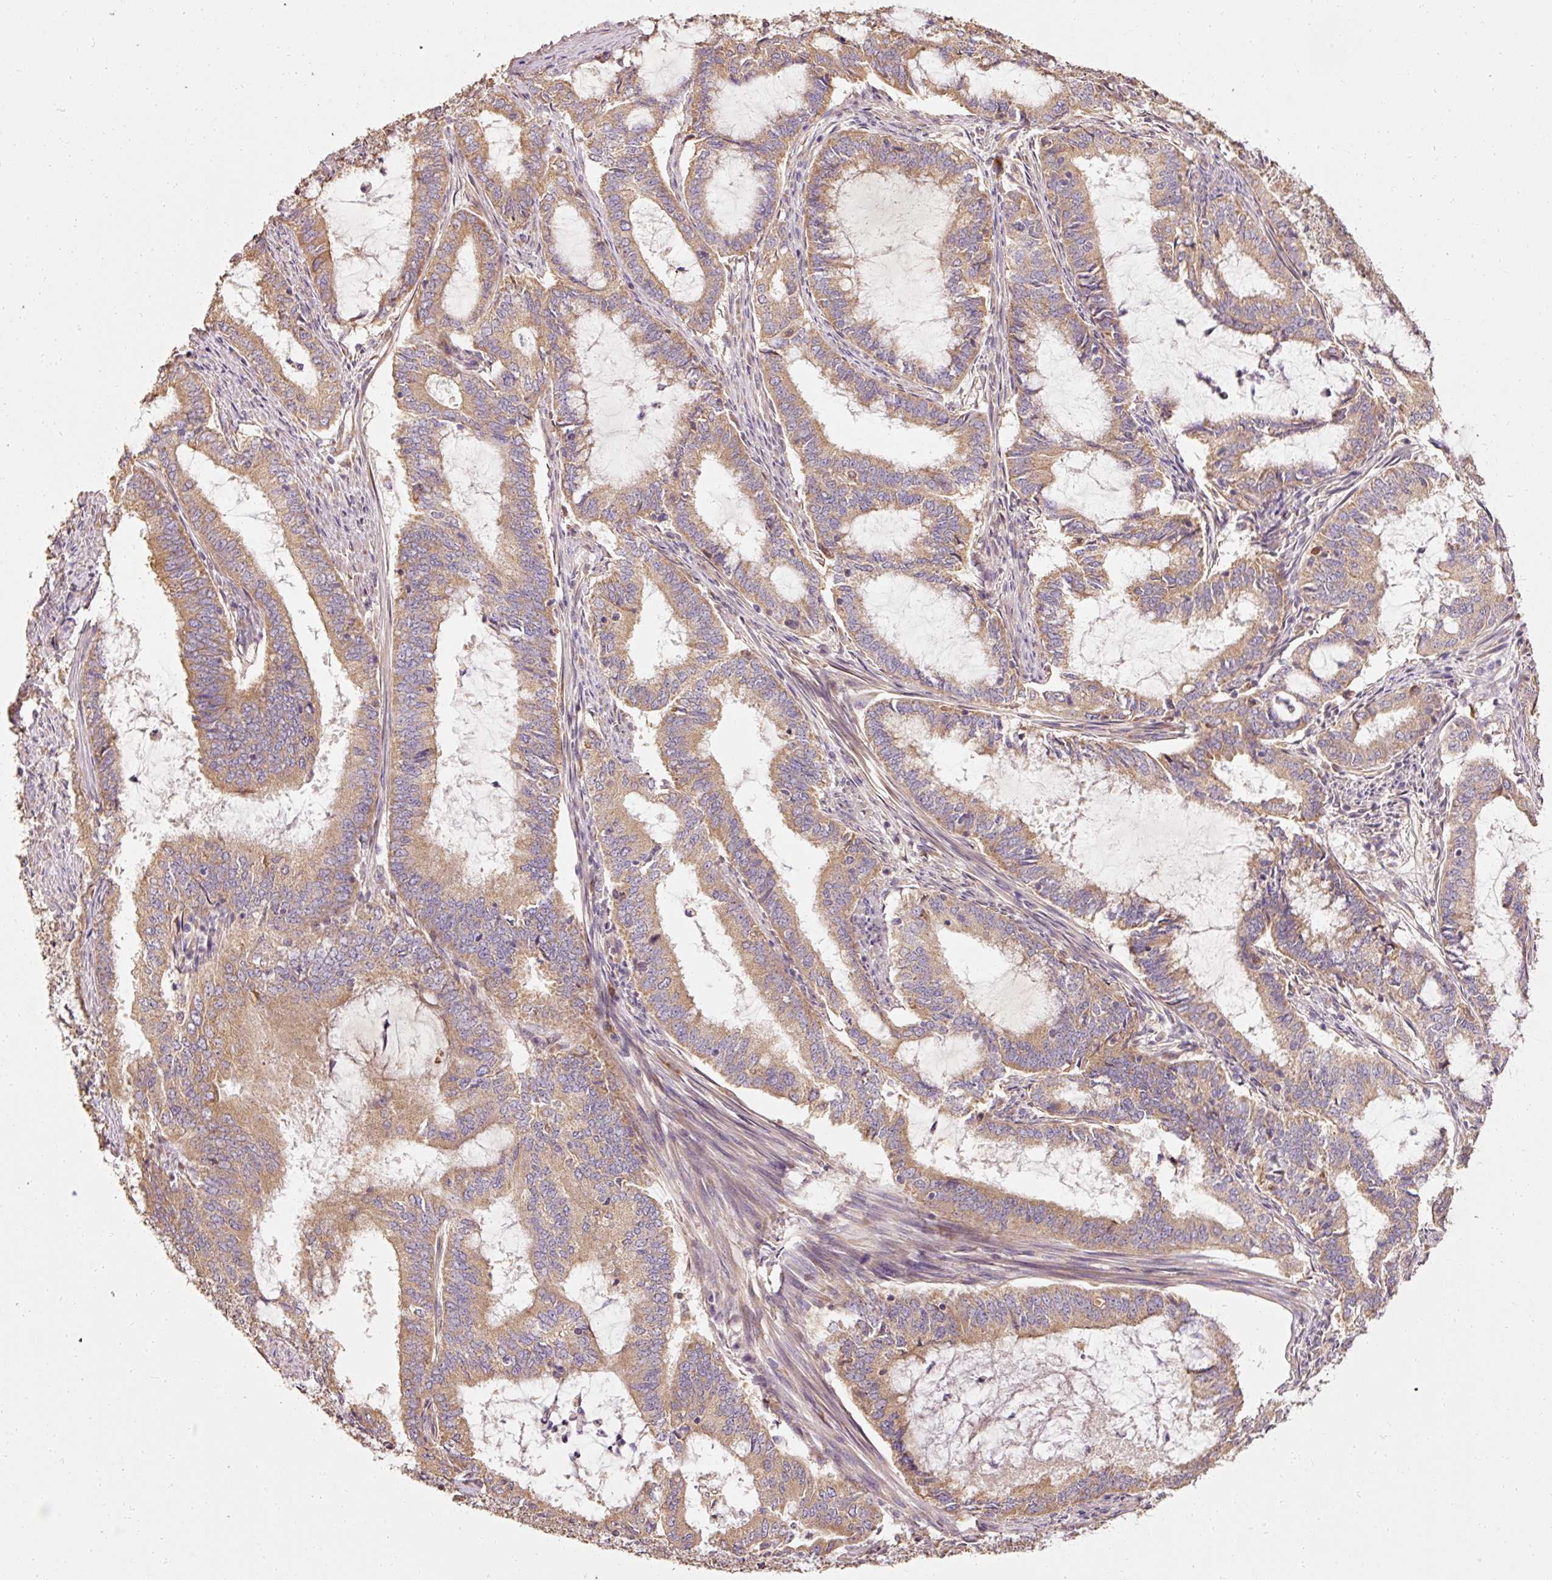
{"staining": {"intensity": "moderate", "quantity": ">75%", "location": "cytoplasmic/membranous"}, "tissue": "endometrial cancer", "cell_type": "Tumor cells", "image_type": "cancer", "snomed": [{"axis": "morphology", "description": "Adenocarcinoma, NOS"}, {"axis": "topography", "description": "Endometrium"}], "caption": "Protein staining exhibits moderate cytoplasmic/membranous staining in about >75% of tumor cells in adenocarcinoma (endometrial).", "gene": "EFHC1", "patient": {"sex": "female", "age": 51}}